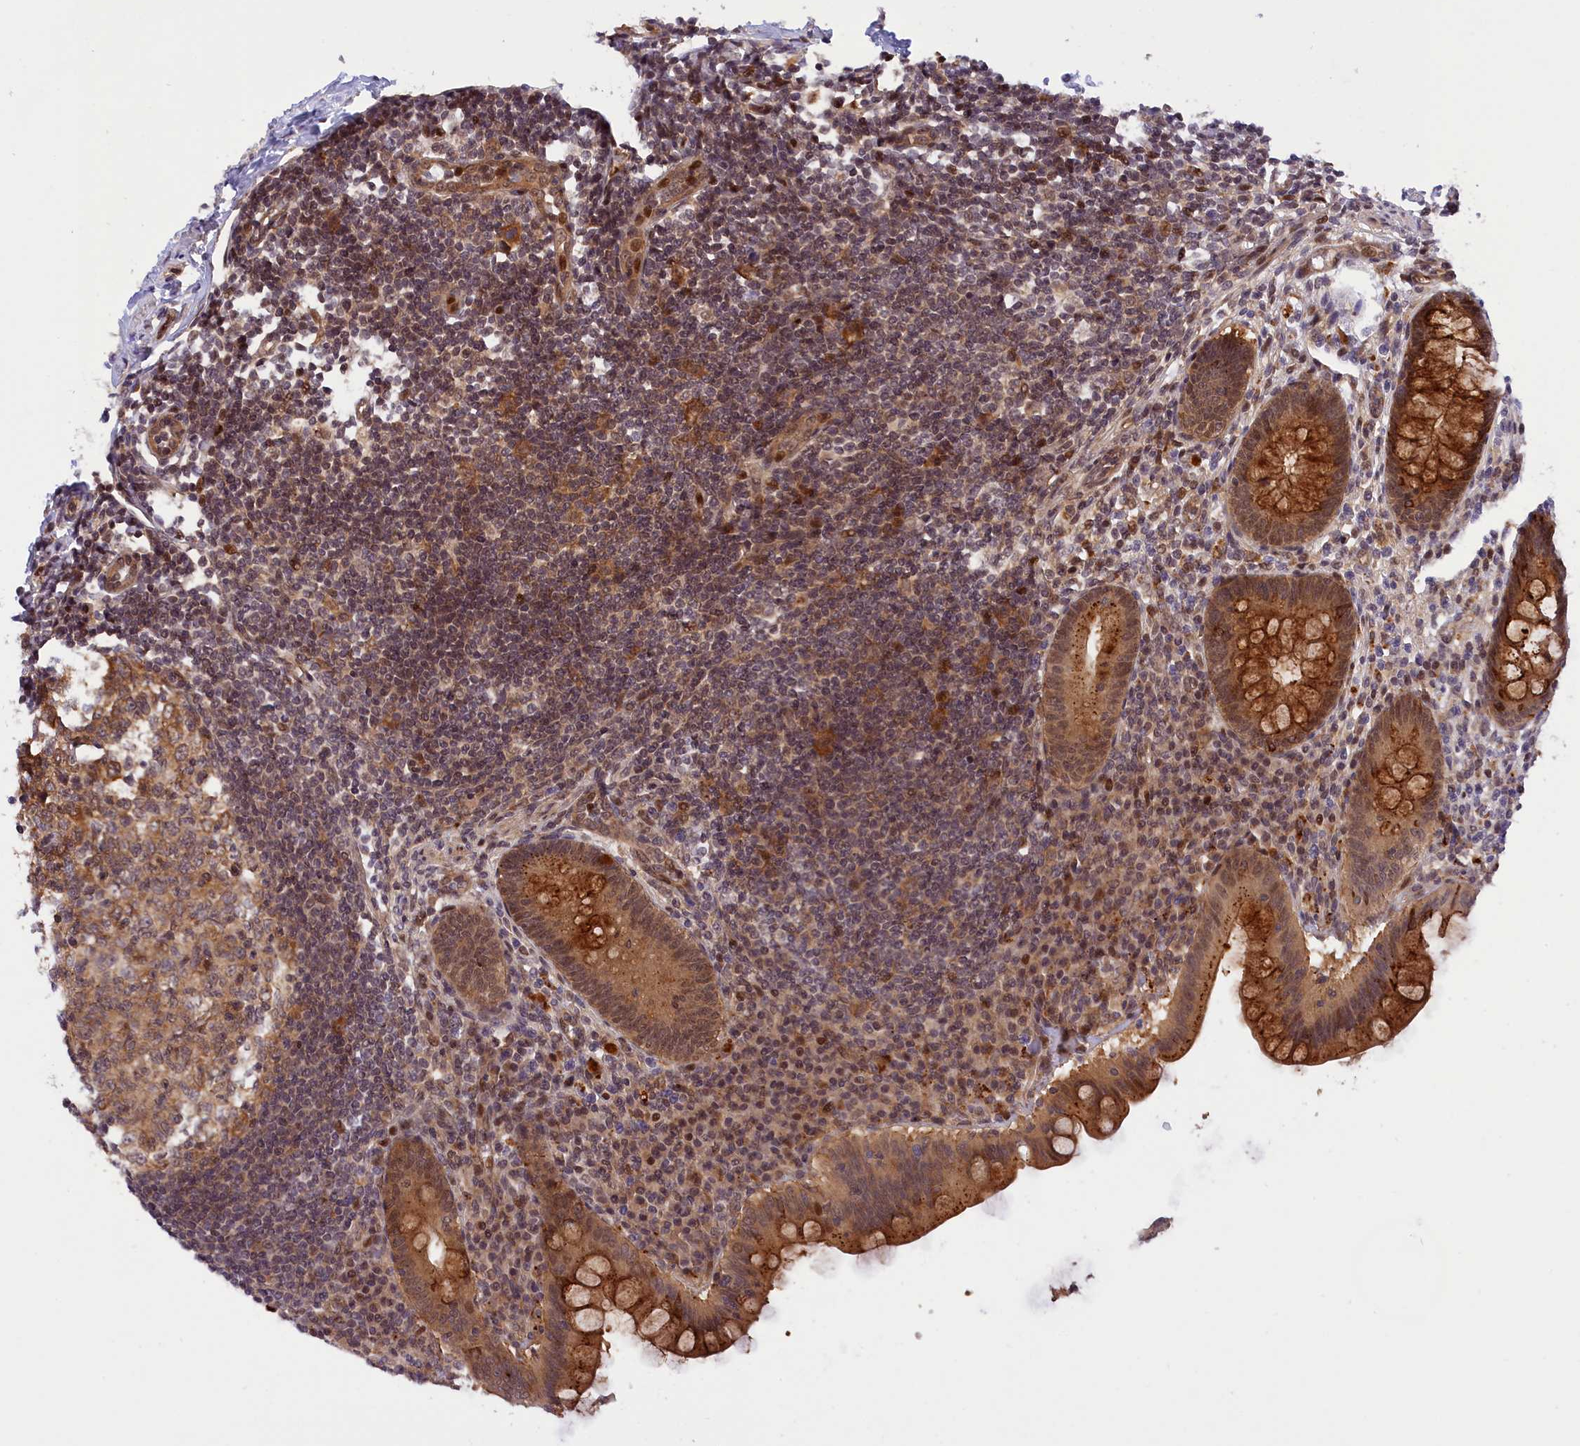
{"staining": {"intensity": "strong", "quantity": ">75%", "location": "cytoplasmic/membranous,nuclear"}, "tissue": "appendix", "cell_type": "Glandular cells", "image_type": "normal", "snomed": [{"axis": "morphology", "description": "Normal tissue, NOS"}, {"axis": "topography", "description": "Appendix"}], "caption": "Immunohistochemistry (IHC) staining of benign appendix, which reveals high levels of strong cytoplasmic/membranous,nuclear staining in approximately >75% of glandular cells indicating strong cytoplasmic/membranous,nuclear protein staining. The staining was performed using DAB (brown) for protein detection and nuclei were counterstained in hematoxylin (blue).", "gene": "SAMD4A", "patient": {"sex": "female", "age": 33}}